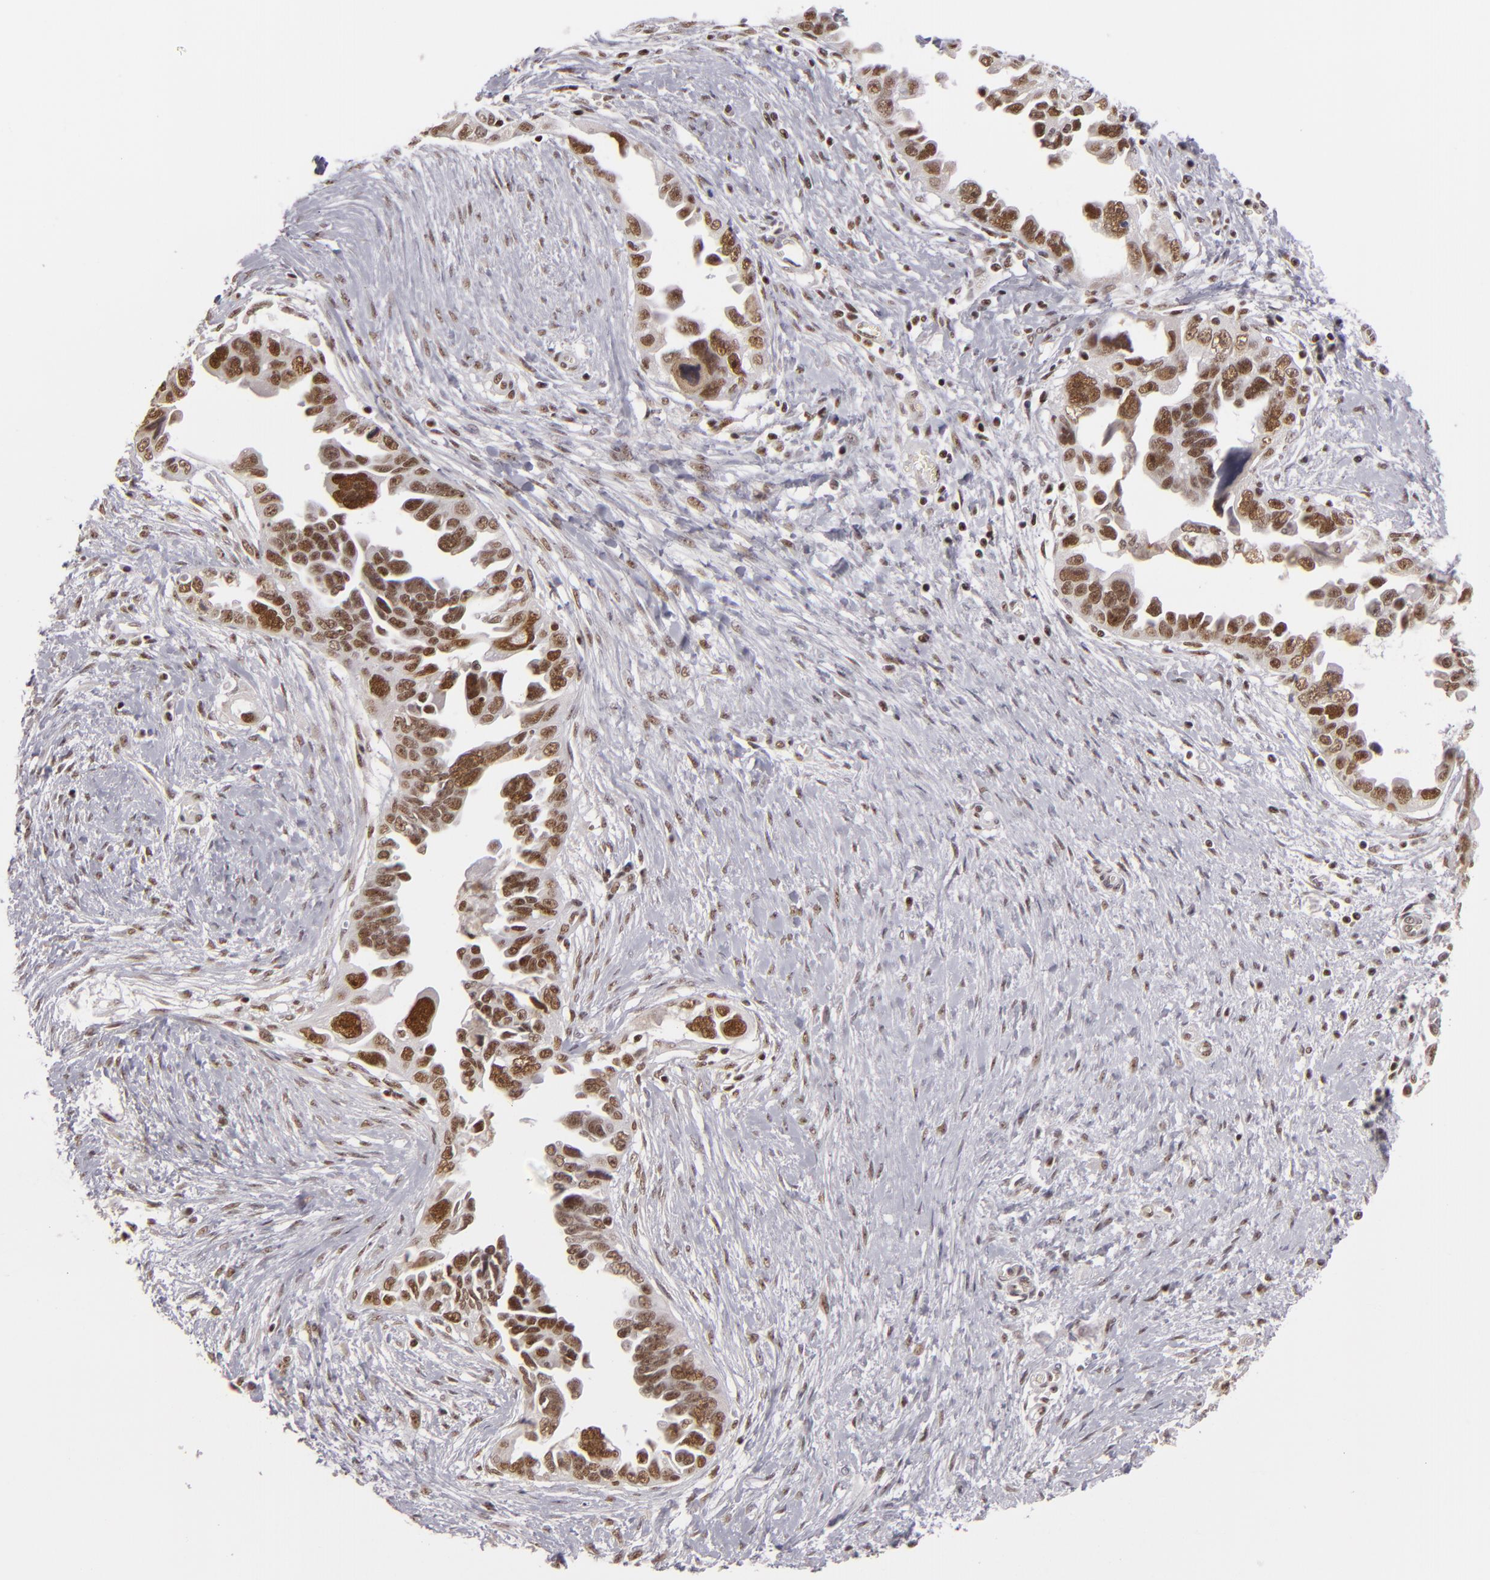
{"staining": {"intensity": "moderate", "quantity": ">75%", "location": "nuclear"}, "tissue": "ovarian cancer", "cell_type": "Tumor cells", "image_type": "cancer", "snomed": [{"axis": "morphology", "description": "Cystadenocarcinoma, serous, NOS"}, {"axis": "topography", "description": "Ovary"}], "caption": "Protein positivity by IHC exhibits moderate nuclear positivity in about >75% of tumor cells in serous cystadenocarcinoma (ovarian).", "gene": "DAXX", "patient": {"sex": "female", "age": 63}}